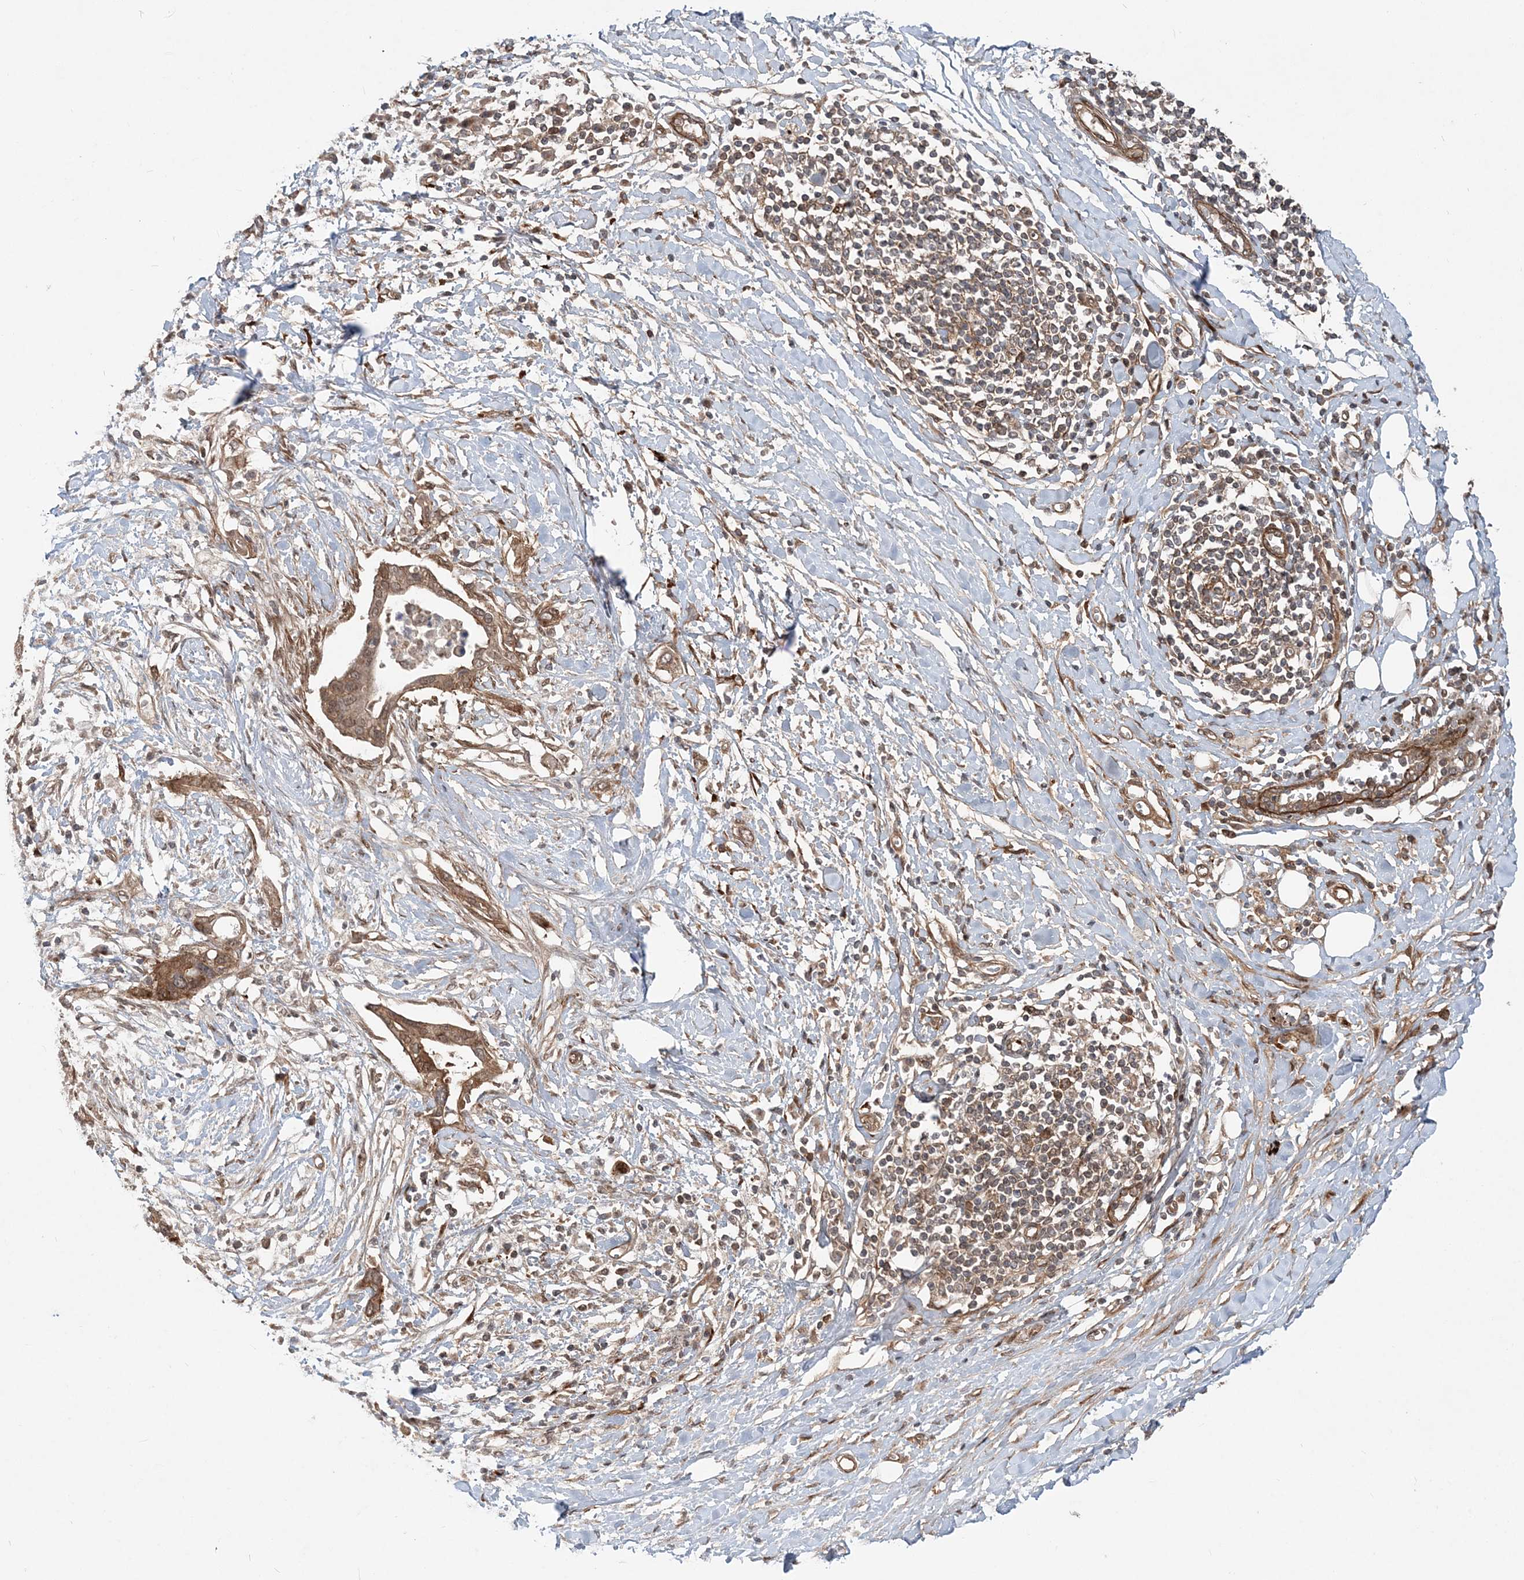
{"staining": {"intensity": "moderate", "quantity": ">75%", "location": "cytoplasmic/membranous"}, "tissue": "pancreatic cancer", "cell_type": "Tumor cells", "image_type": "cancer", "snomed": [{"axis": "morphology", "description": "Normal tissue, NOS"}, {"axis": "morphology", "description": "Adenocarcinoma, NOS"}, {"axis": "topography", "description": "Pancreas"}, {"axis": "topography", "description": "Peripheral nerve tissue"}], "caption": "Immunohistochemistry of pancreatic cancer (adenocarcinoma) exhibits medium levels of moderate cytoplasmic/membranous expression in about >75% of tumor cells. Using DAB (brown) and hematoxylin (blue) stains, captured at high magnification using brightfield microscopy.", "gene": "GEMIN5", "patient": {"sex": "male", "age": 59}}